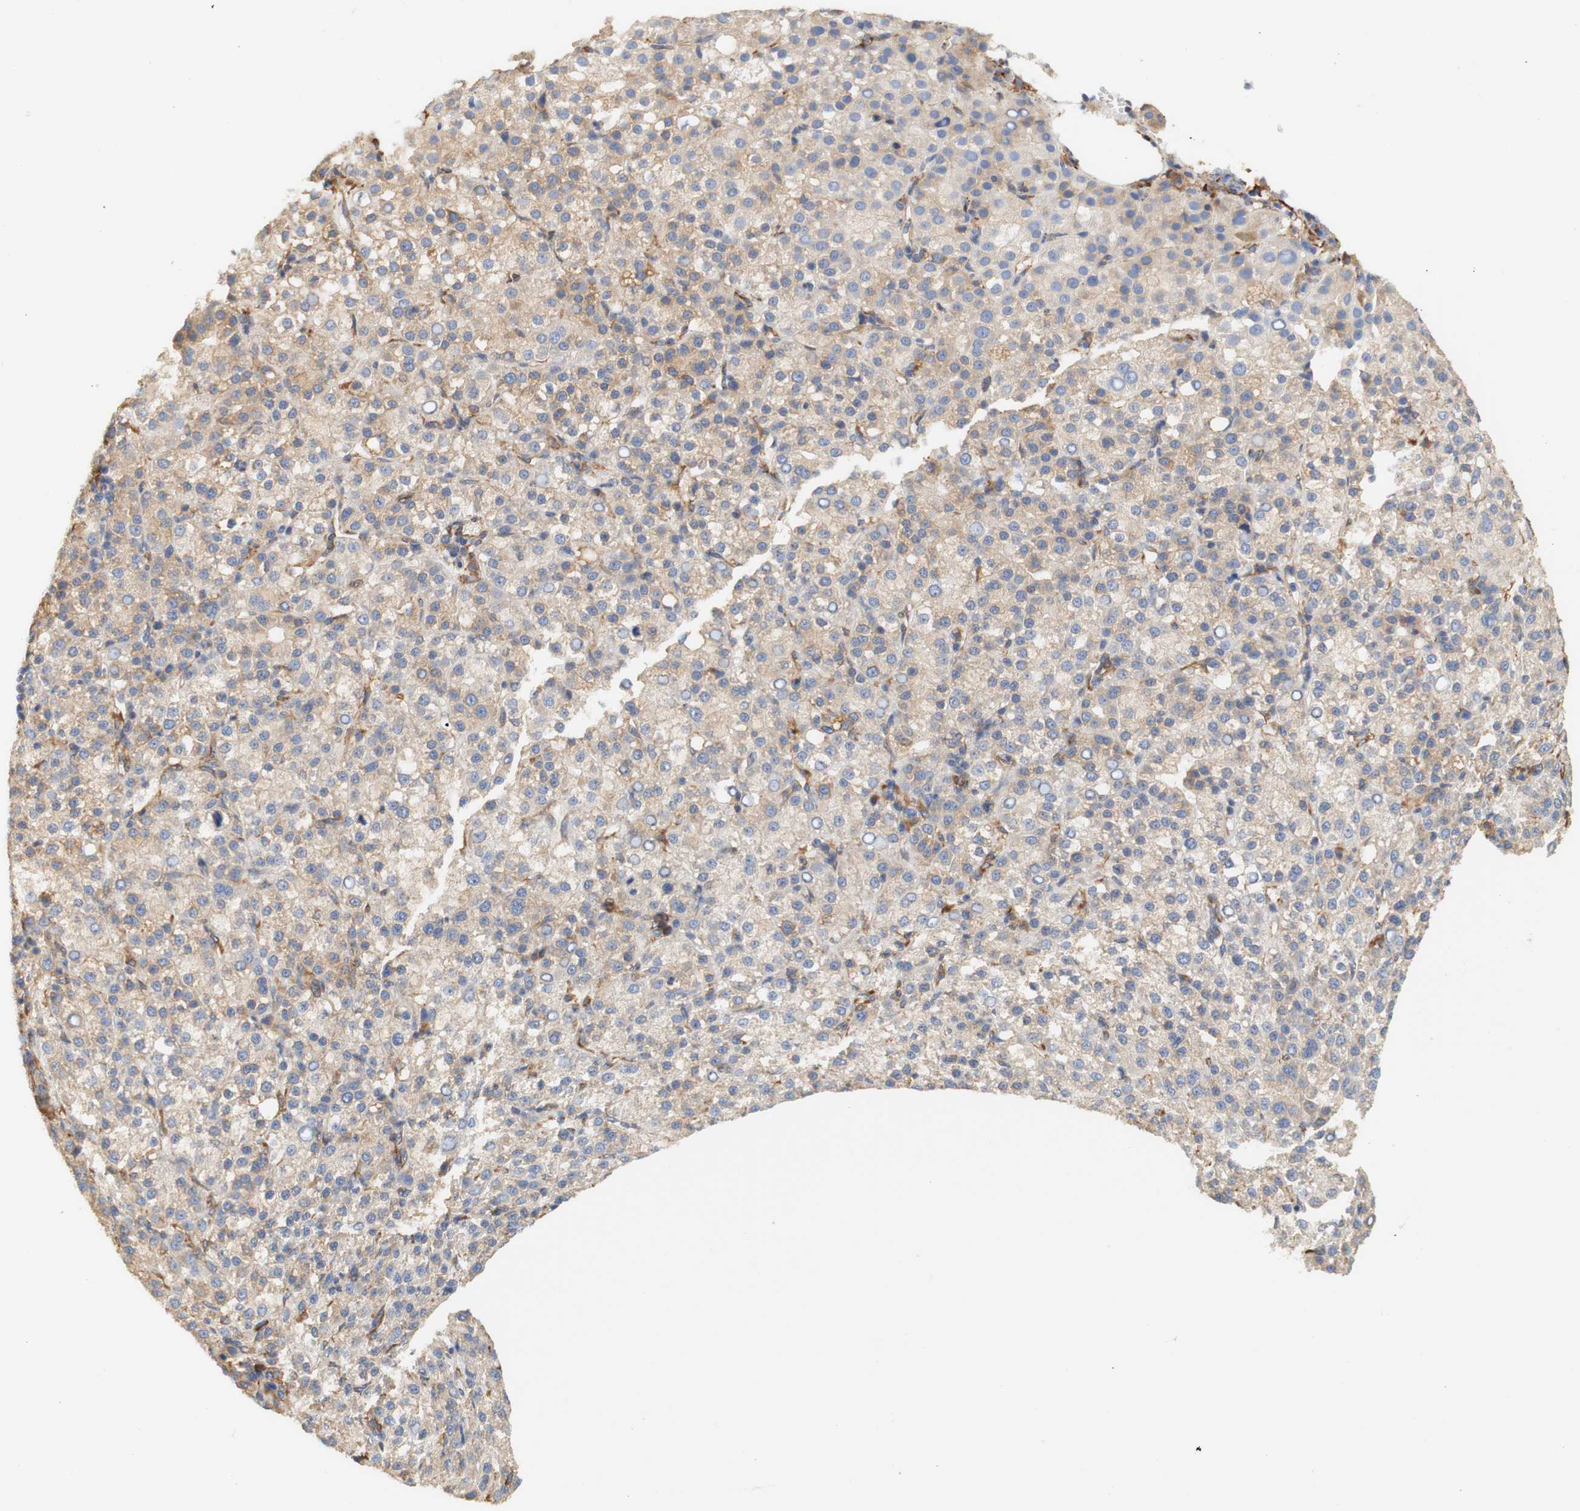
{"staining": {"intensity": "weak", "quantity": ">75%", "location": "cytoplasmic/membranous"}, "tissue": "liver cancer", "cell_type": "Tumor cells", "image_type": "cancer", "snomed": [{"axis": "morphology", "description": "Carcinoma, Hepatocellular, NOS"}, {"axis": "topography", "description": "Liver"}], "caption": "Immunohistochemical staining of human hepatocellular carcinoma (liver) exhibits low levels of weak cytoplasmic/membranous positivity in about >75% of tumor cells.", "gene": "EIF2AK4", "patient": {"sex": "female", "age": 58}}